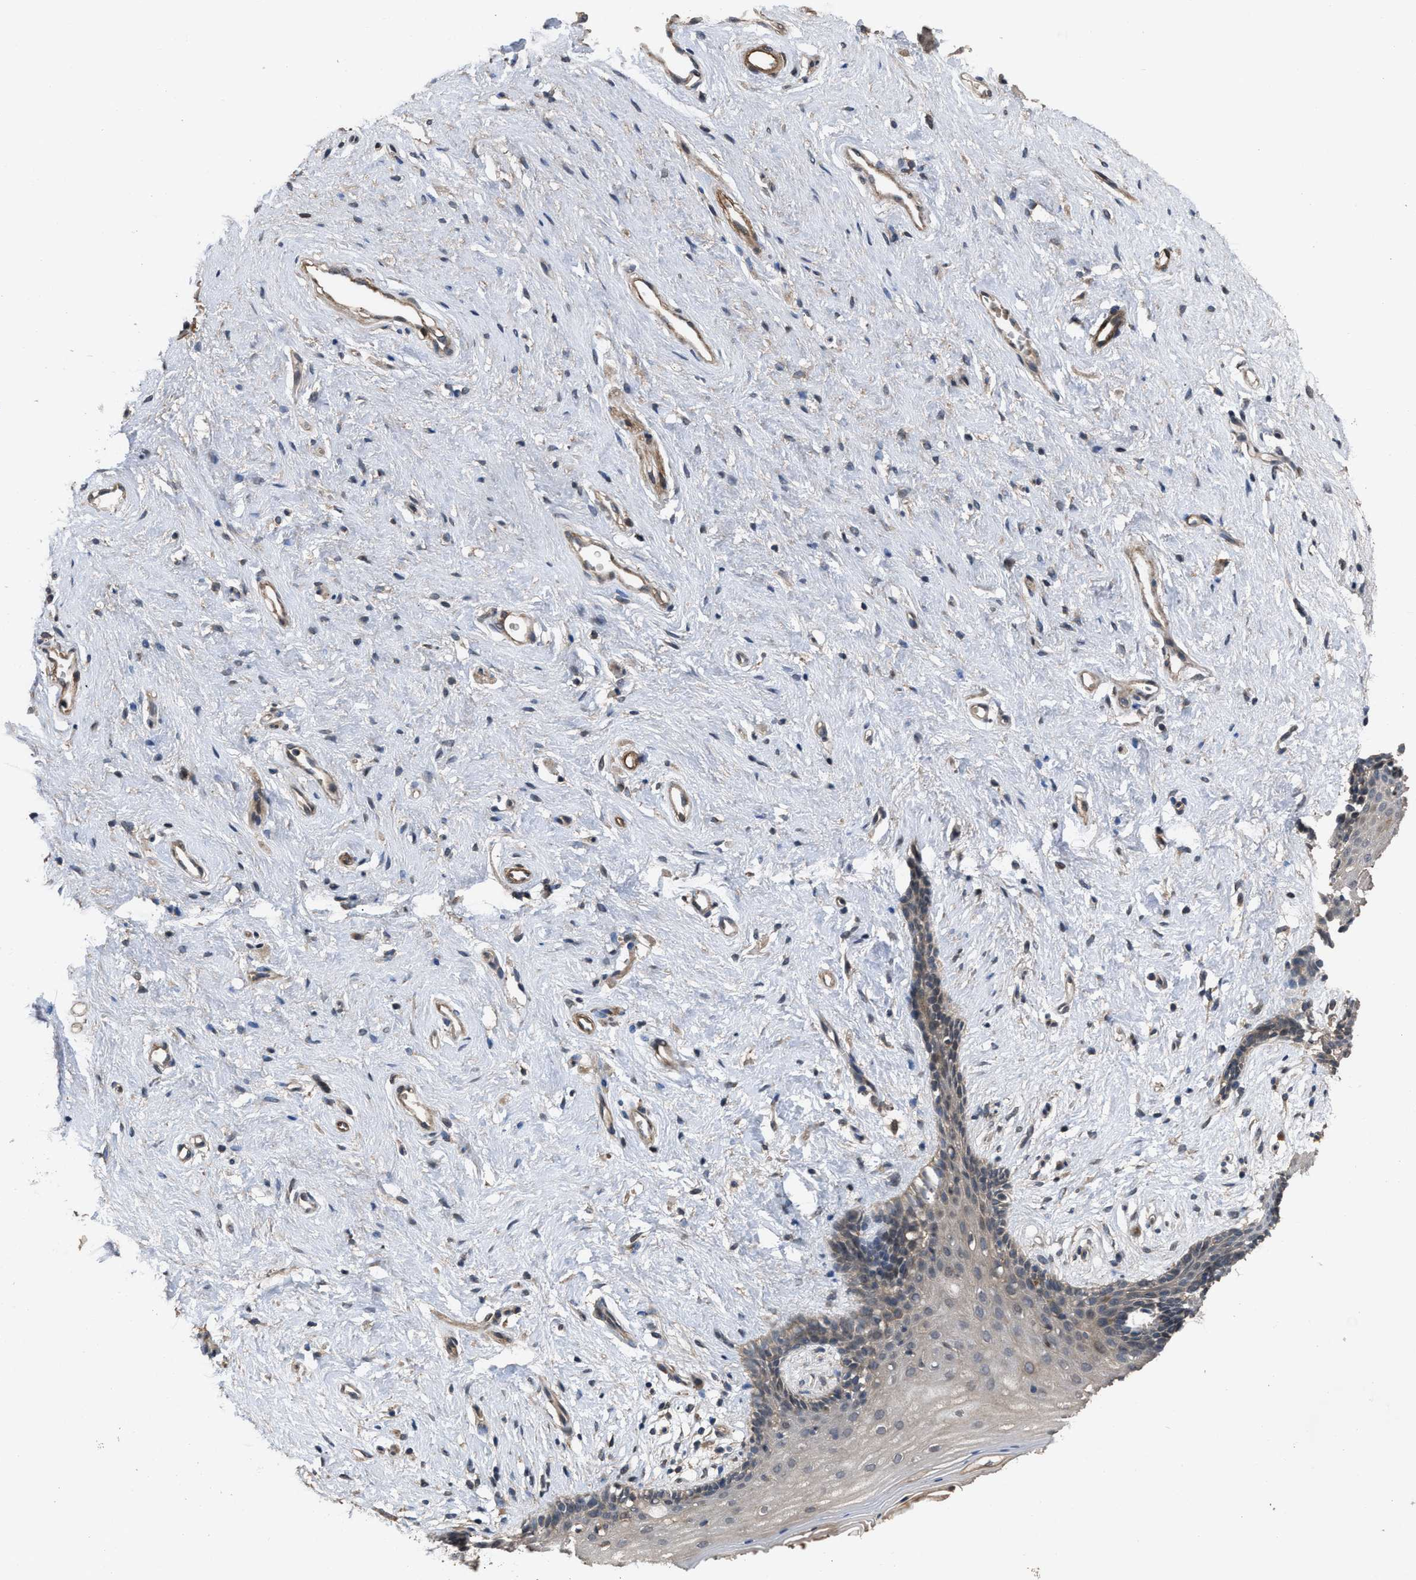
{"staining": {"intensity": "weak", "quantity": ">75%", "location": "cytoplasmic/membranous"}, "tissue": "vagina", "cell_type": "Squamous epithelial cells", "image_type": "normal", "snomed": [{"axis": "morphology", "description": "Normal tissue, NOS"}, {"axis": "topography", "description": "Vagina"}], "caption": "Protein expression analysis of unremarkable human vagina reveals weak cytoplasmic/membranous positivity in about >75% of squamous epithelial cells.", "gene": "UTRN", "patient": {"sex": "female", "age": 44}}